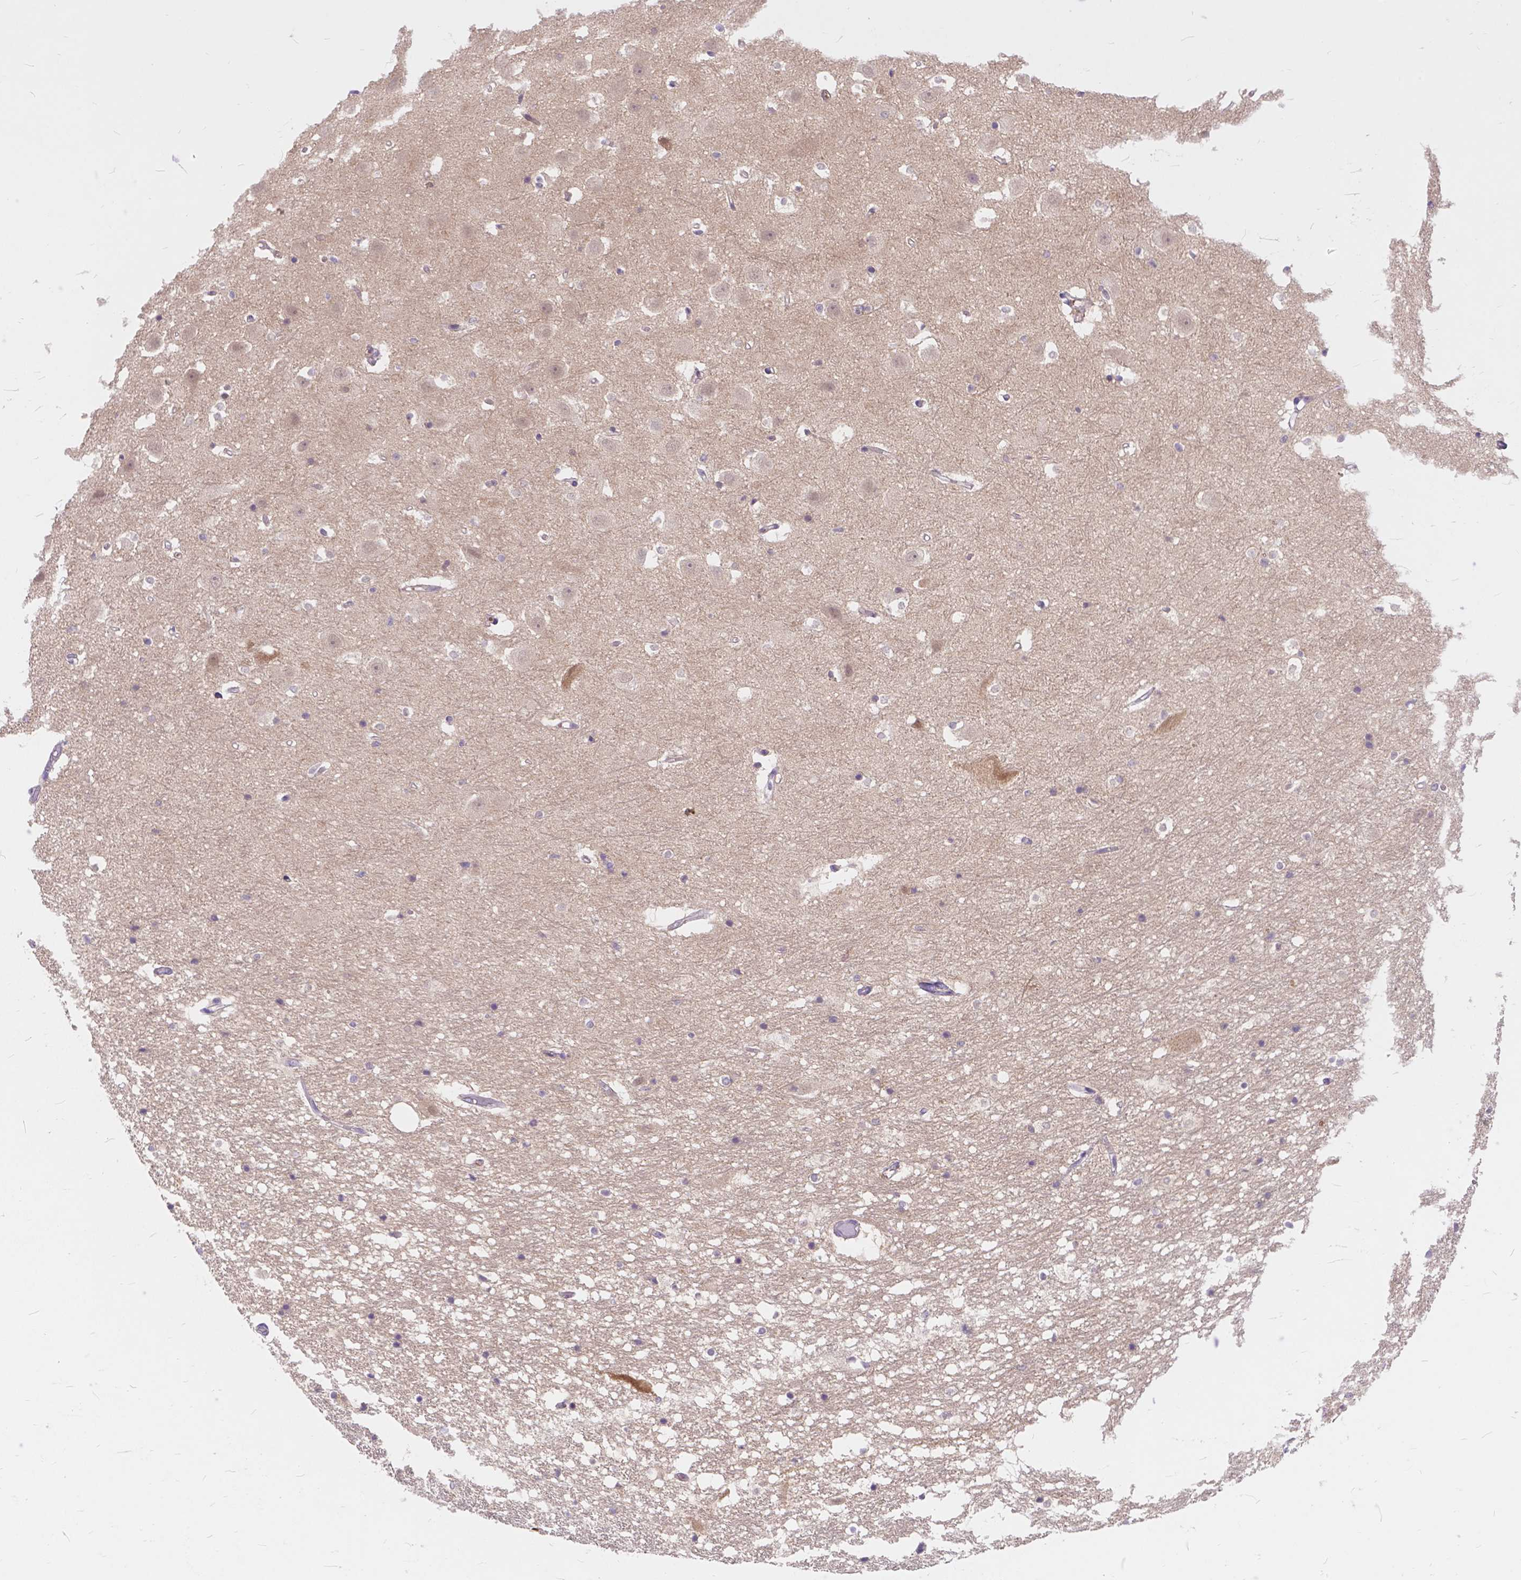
{"staining": {"intensity": "negative", "quantity": "none", "location": "none"}, "tissue": "hippocampus", "cell_type": "Glial cells", "image_type": "normal", "snomed": [{"axis": "morphology", "description": "Normal tissue, NOS"}, {"axis": "topography", "description": "Hippocampus"}], "caption": "This is an immunohistochemistry photomicrograph of unremarkable human hippocampus. There is no expression in glial cells.", "gene": "PEX11G", "patient": {"sex": "male", "age": 44}}